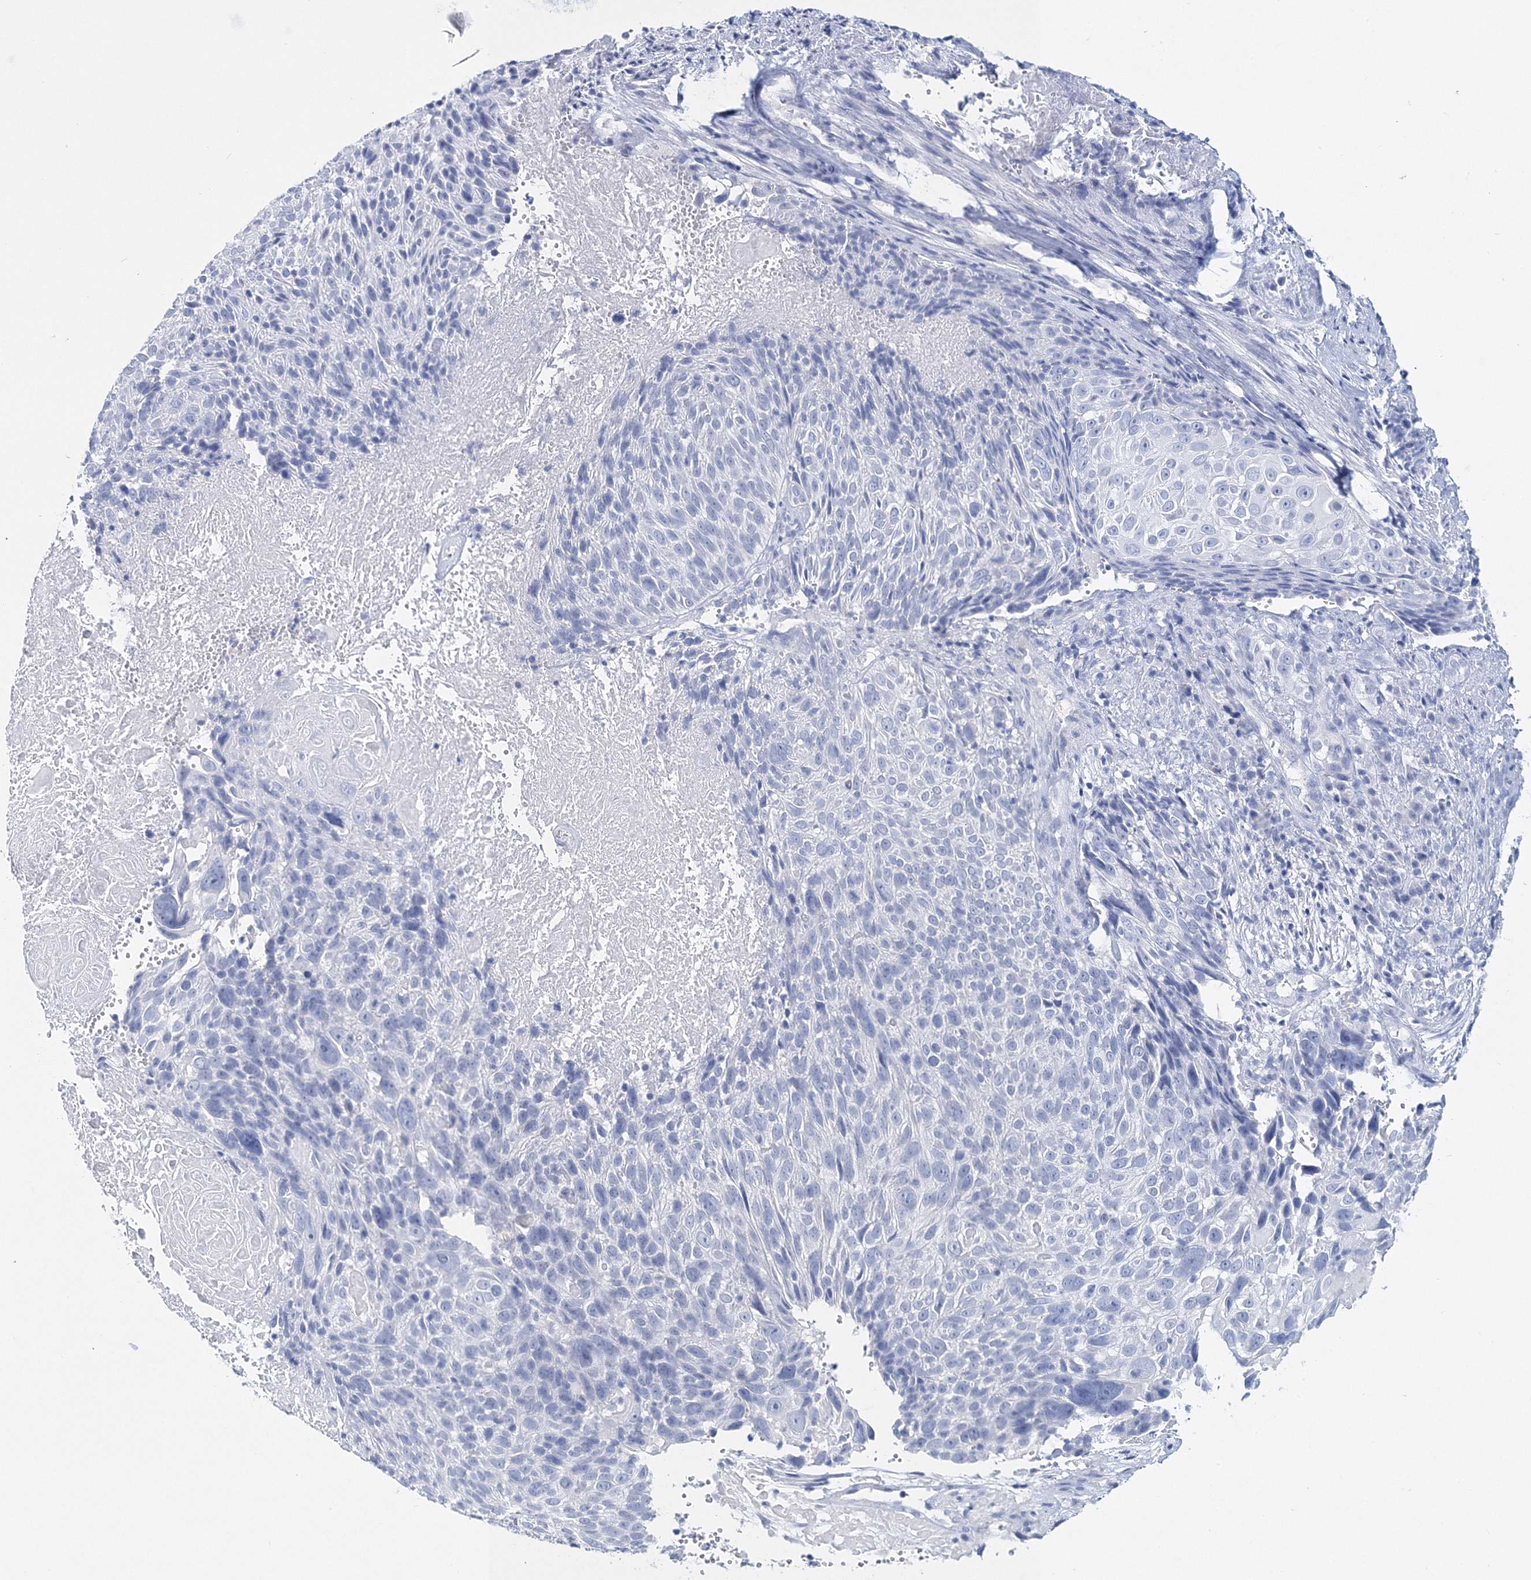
{"staining": {"intensity": "negative", "quantity": "none", "location": "none"}, "tissue": "cervical cancer", "cell_type": "Tumor cells", "image_type": "cancer", "snomed": [{"axis": "morphology", "description": "Squamous cell carcinoma, NOS"}, {"axis": "topography", "description": "Cervix"}], "caption": "Tumor cells show no significant staining in cervical squamous cell carcinoma.", "gene": "MYOZ2", "patient": {"sex": "female", "age": 74}}